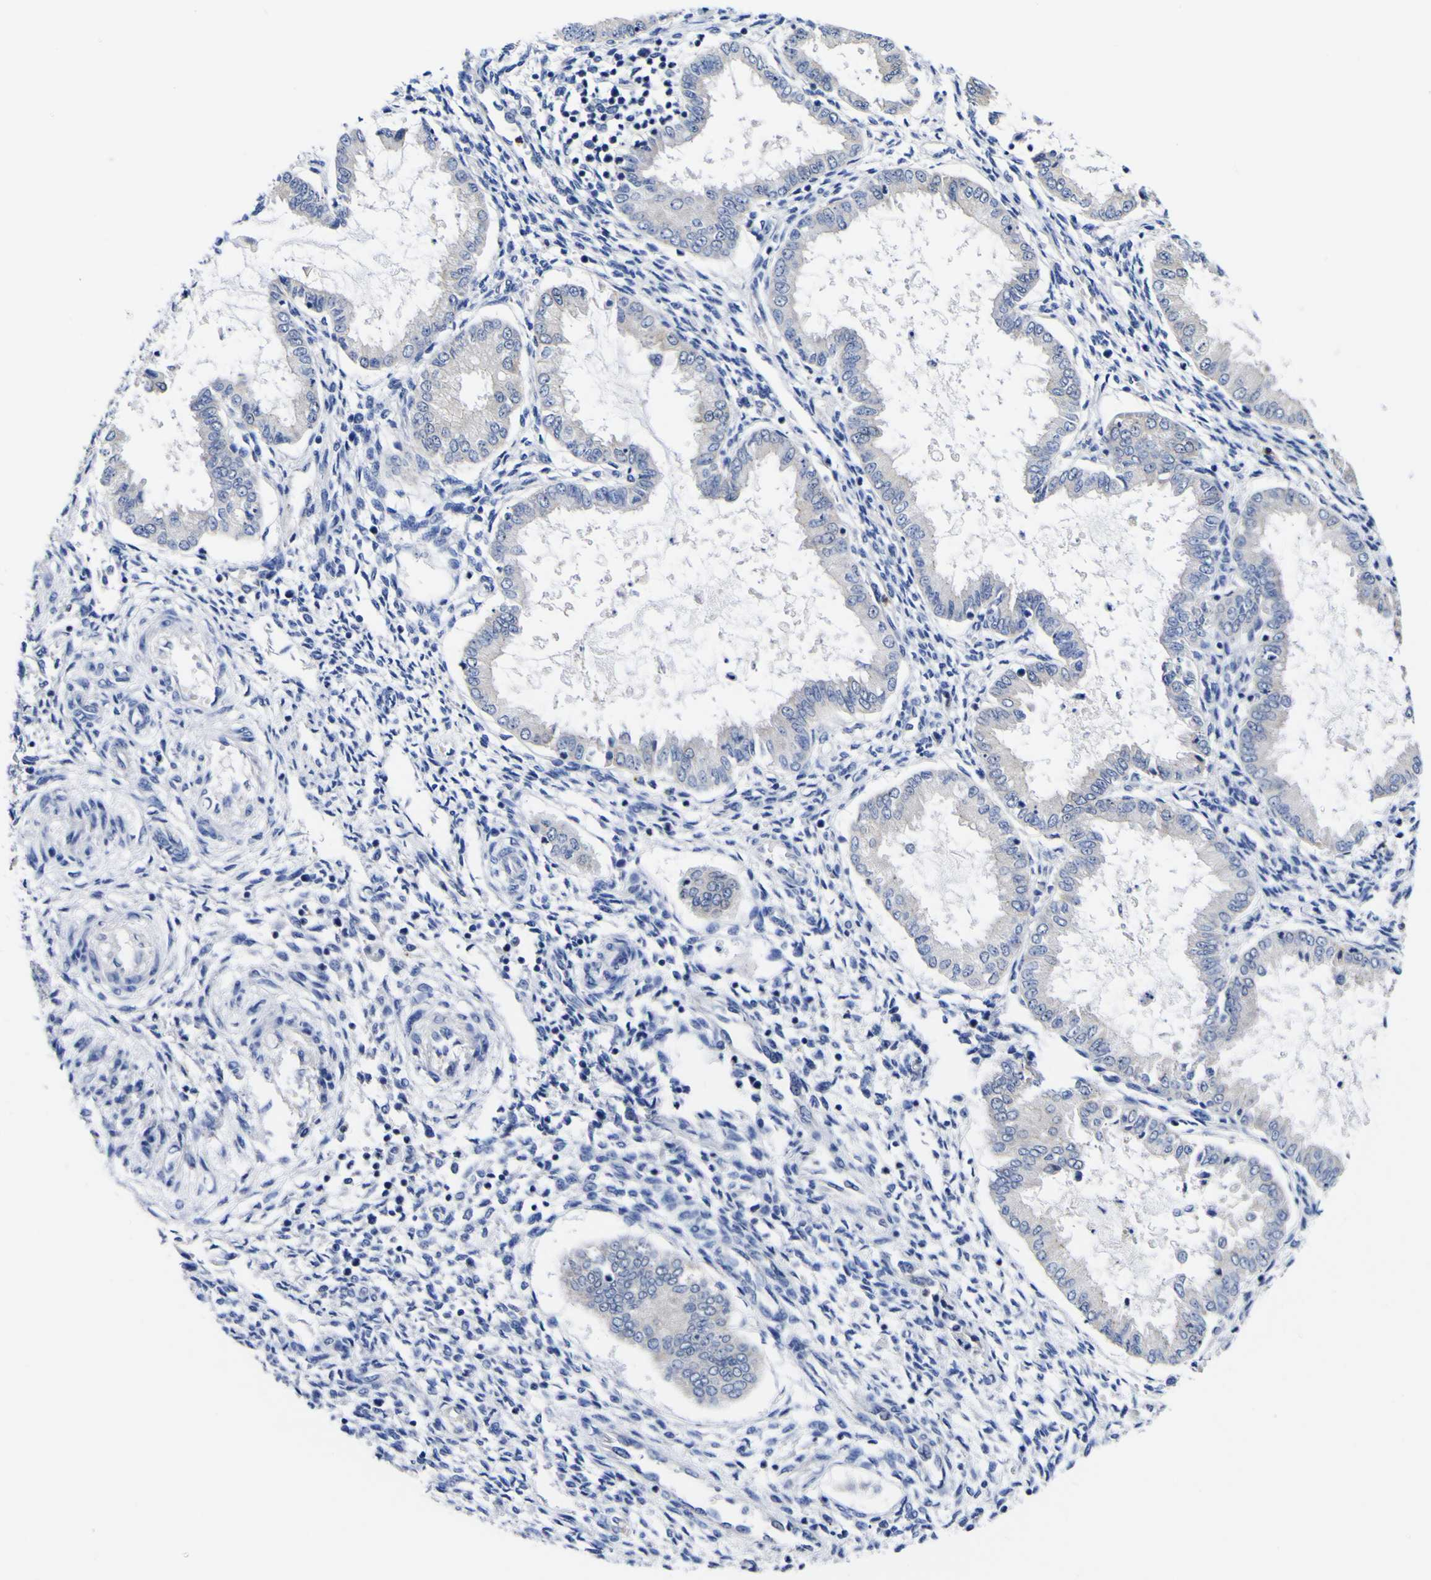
{"staining": {"intensity": "negative", "quantity": "none", "location": "none"}, "tissue": "endometrium", "cell_type": "Cells in endometrial stroma", "image_type": "normal", "snomed": [{"axis": "morphology", "description": "Normal tissue, NOS"}, {"axis": "topography", "description": "Endometrium"}], "caption": "IHC of normal human endometrium demonstrates no positivity in cells in endometrial stroma.", "gene": "CASP6", "patient": {"sex": "female", "age": 33}}